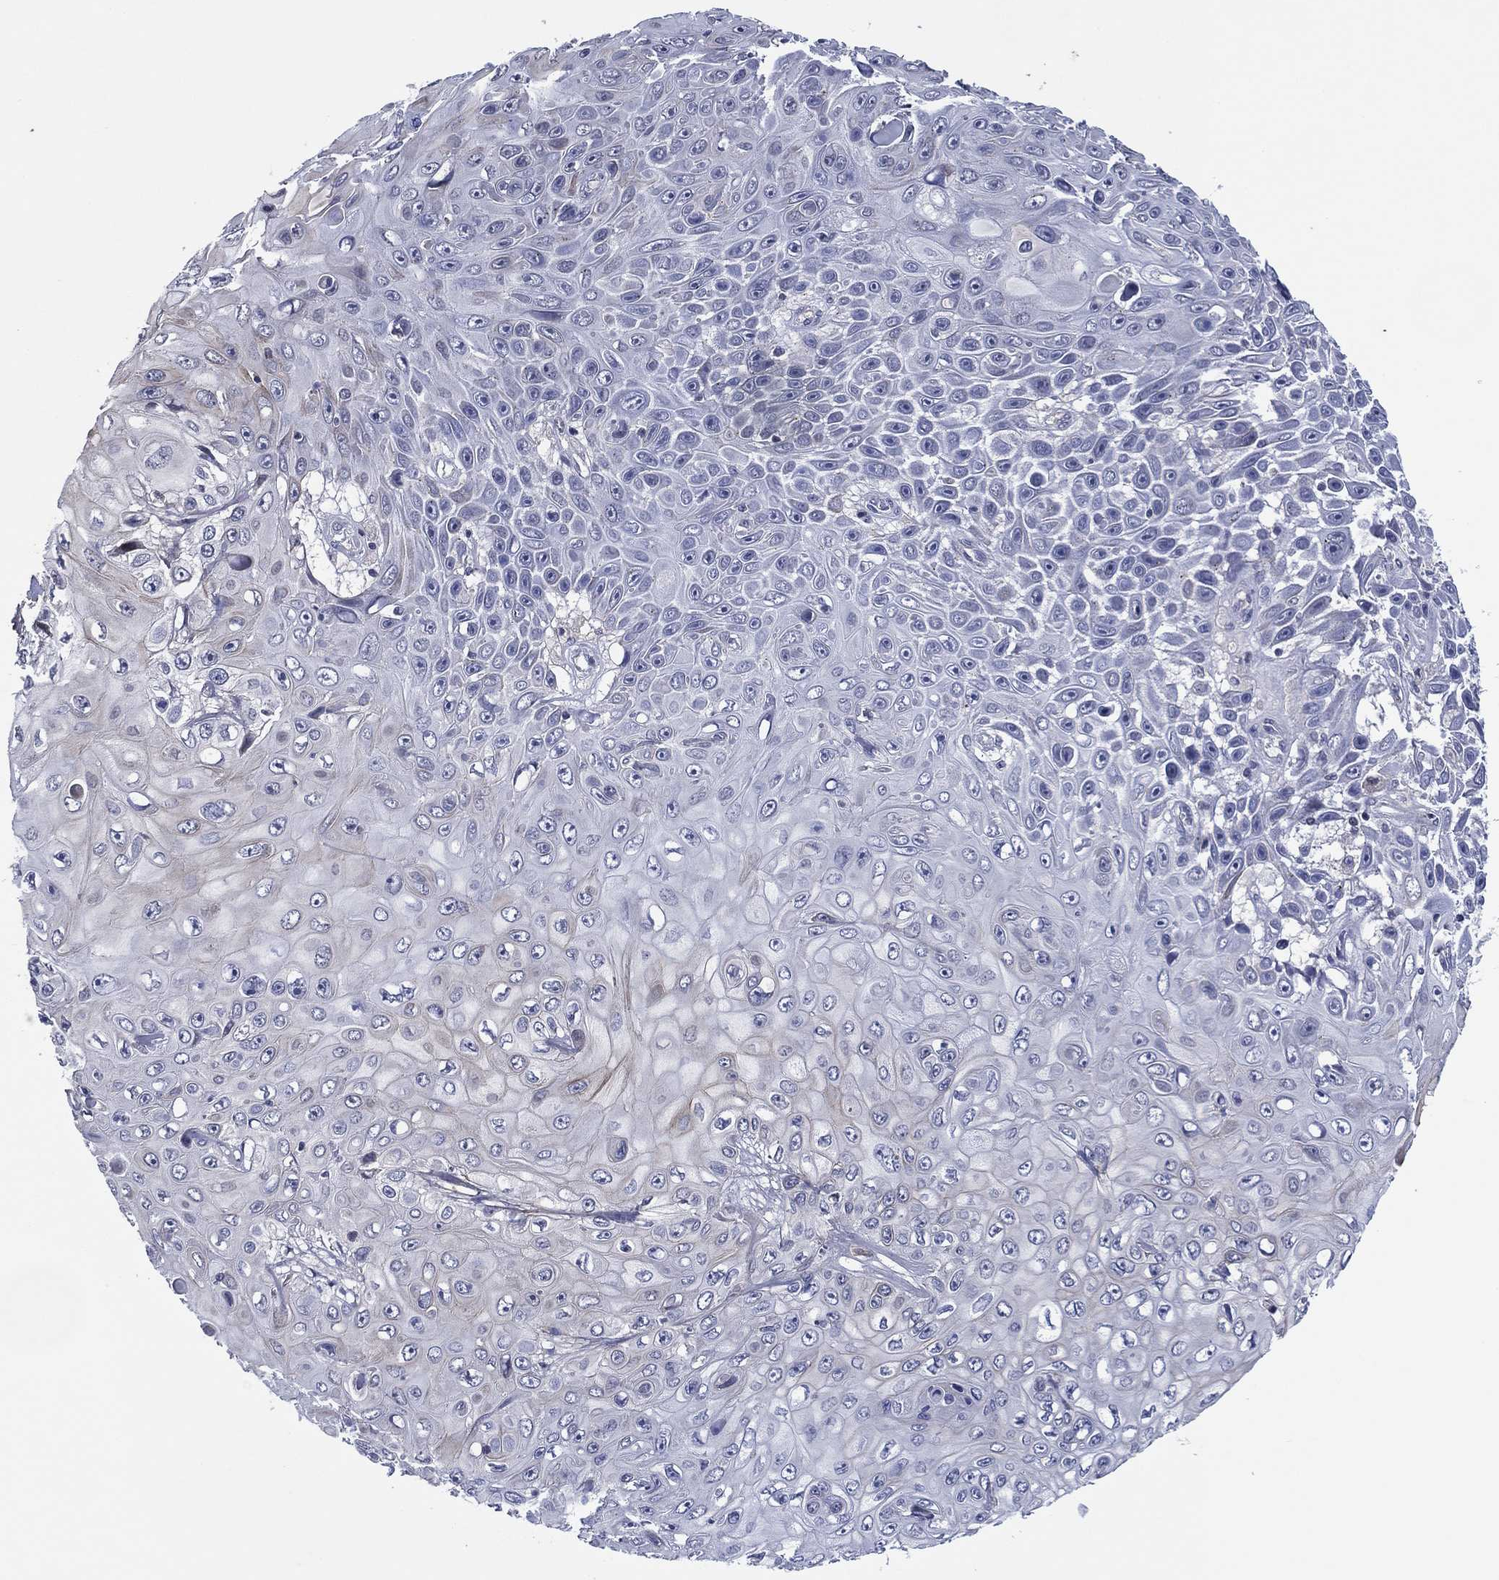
{"staining": {"intensity": "negative", "quantity": "none", "location": "none"}, "tissue": "skin cancer", "cell_type": "Tumor cells", "image_type": "cancer", "snomed": [{"axis": "morphology", "description": "Squamous cell carcinoma, NOS"}, {"axis": "topography", "description": "Skin"}], "caption": "A photomicrograph of skin cancer stained for a protein shows no brown staining in tumor cells. (DAB IHC with hematoxylin counter stain).", "gene": "TRIM31", "patient": {"sex": "male", "age": 82}}